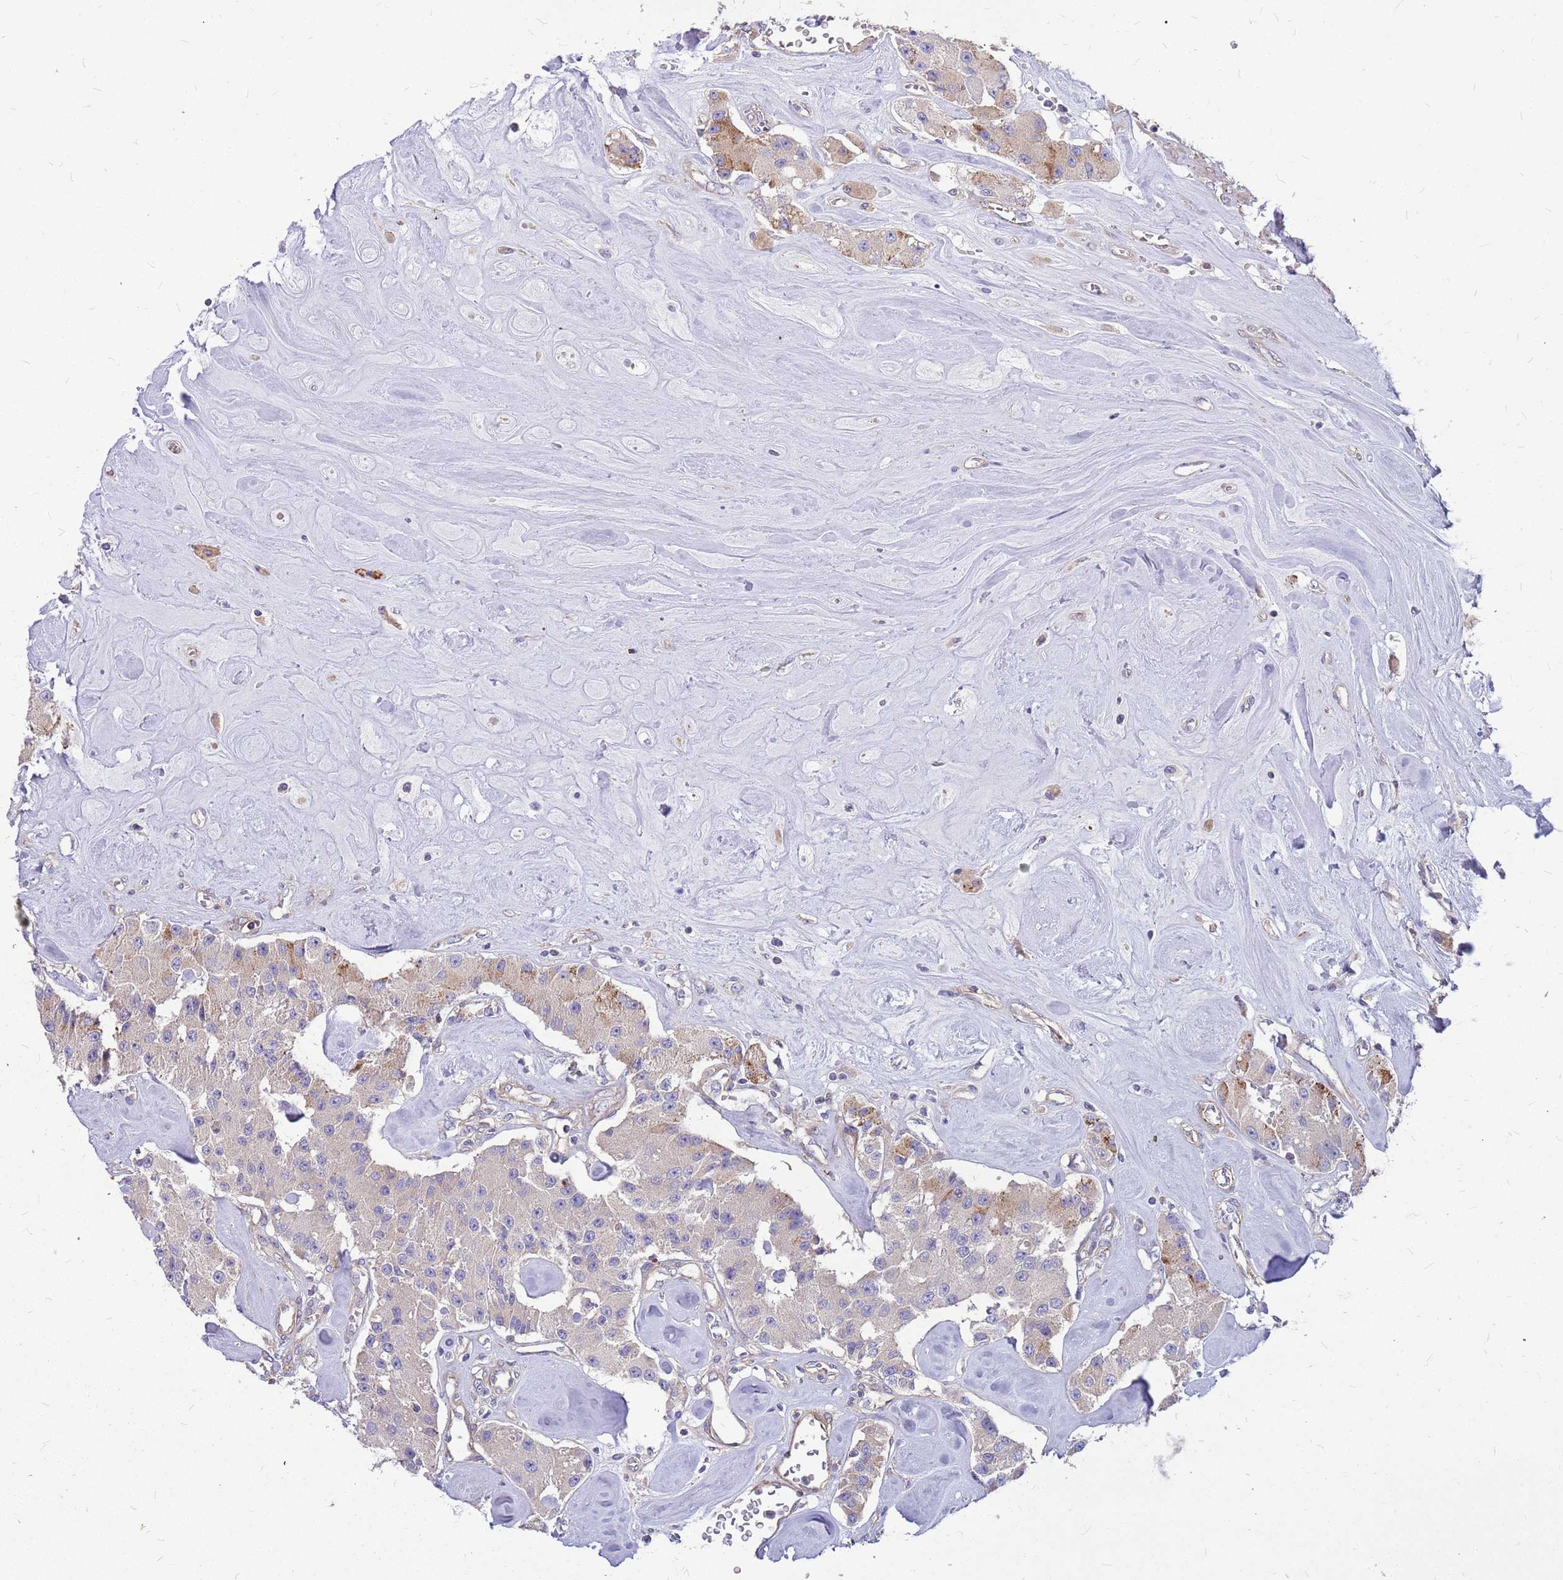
{"staining": {"intensity": "moderate", "quantity": "<25%", "location": "cytoplasmic/membranous"}, "tissue": "carcinoid", "cell_type": "Tumor cells", "image_type": "cancer", "snomed": [{"axis": "morphology", "description": "Carcinoid, malignant, NOS"}, {"axis": "topography", "description": "Pancreas"}], "caption": "The histopathology image displays a brown stain indicating the presence of a protein in the cytoplasmic/membranous of tumor cells in malignant carcinoid.", "gene": "MVD", "patient": {"sex": "male", "age": 41}}